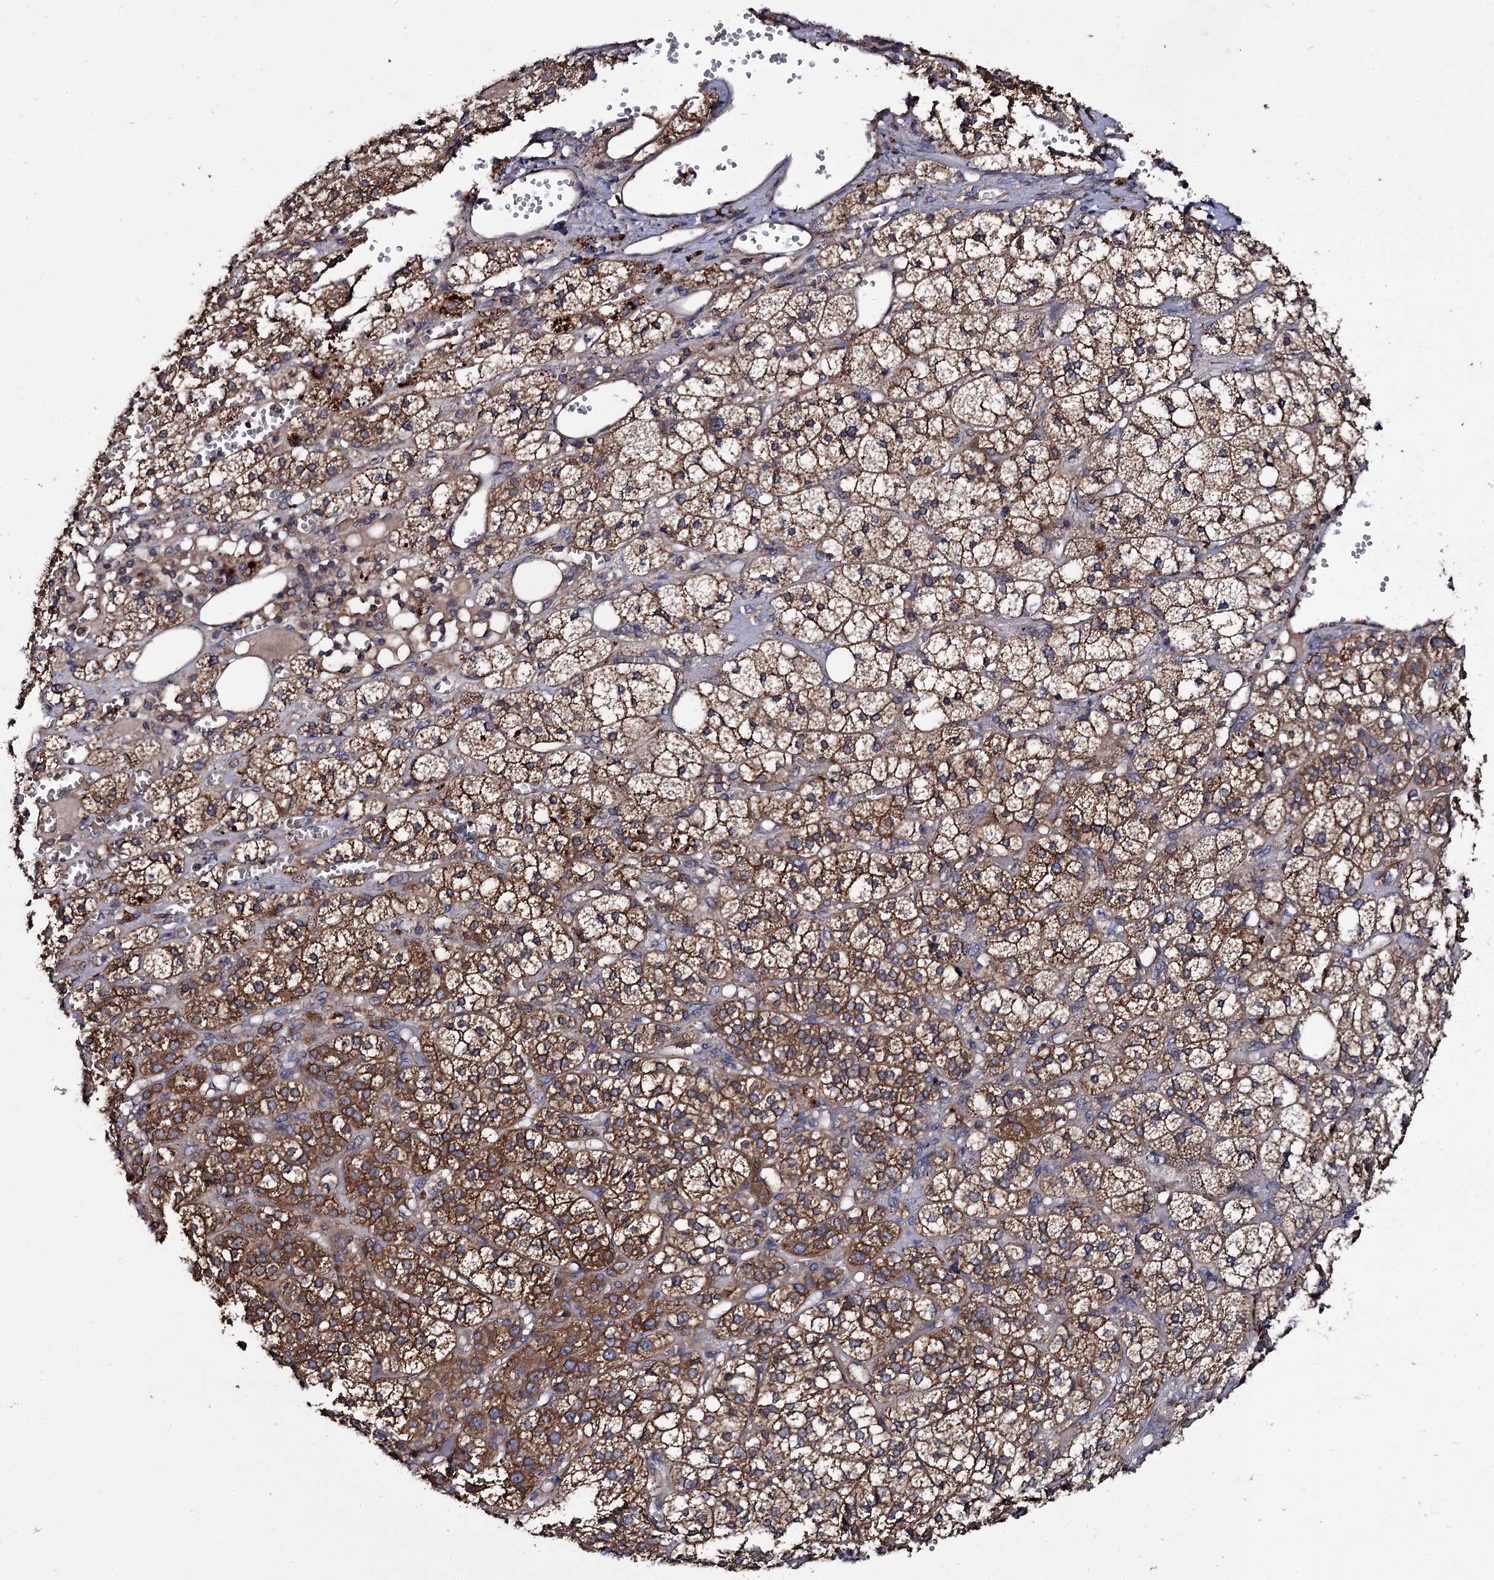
{"staining": {"intensity": "strong", "quantity": ">75%", "location": "cytoplasmic/membranous"}, "tissue": "adrenal gland", "cell_type": "Glandular cells", "image_type": "normal", "snomed": [{"axis": "morphology", "description": "Normal tissue, NOS"}, {"axis": "topography", "description": "Adrenal gland"}], "caption": "The immunohistochemical stain shows strong cytoplasmic/membranous expression in glandular cells of normal adrenal gland. Using DAB (brown) and hematoxylin (blue) stains, captured at high magnification using brightfield microscopy.", "gene": "TTC23", "patient": {"sex": "female", "age": 61}}